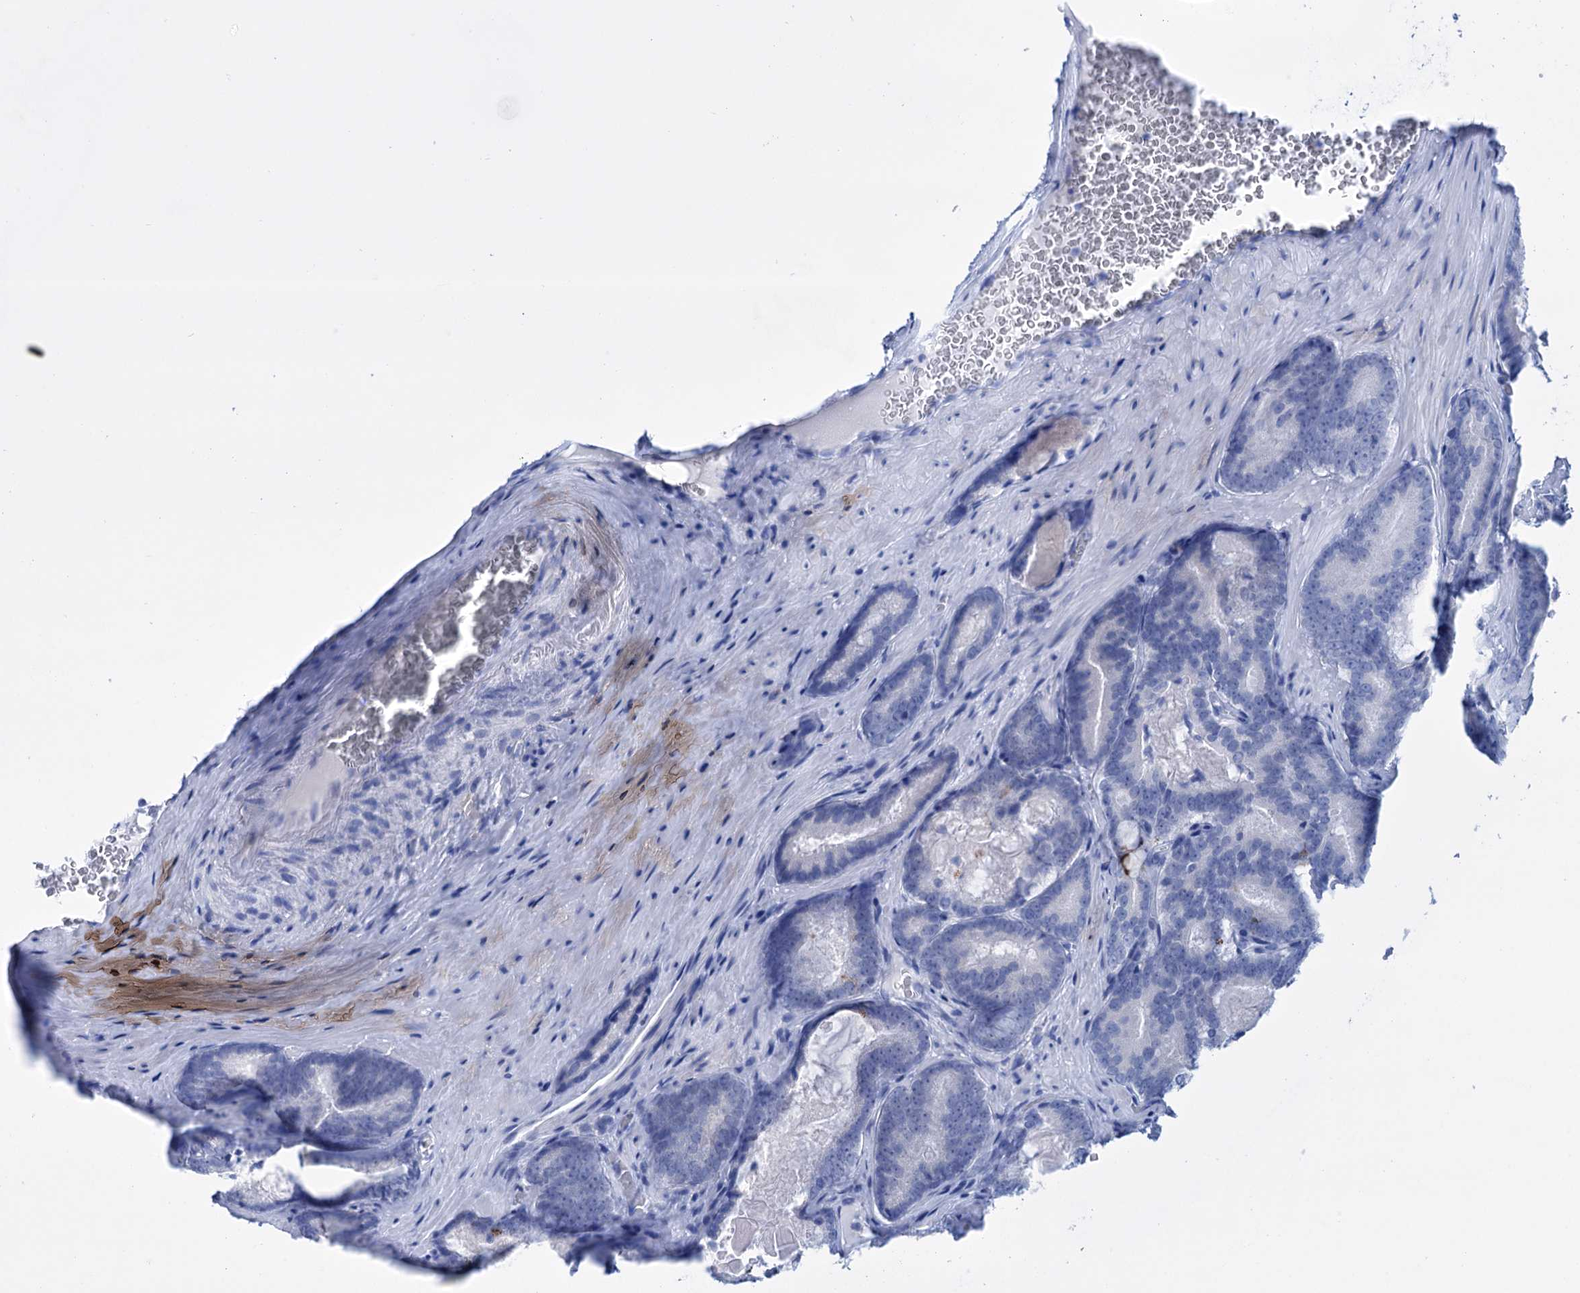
{"staining": {"intensity": "negative", "quantity": "none", "location": "none"}, "tissue": "prostate cancer", "cell_type": "Tumor cells", "image_type": "cancer", "snomed": [{"axis": "morphology", "description": "Adenocarcinoma, High grade"}, {"axis": "topography", "description": "Prostate"}], "caption": "This is an immunohistochemistry (IHC) histopathology image of human prostate cancer. There is no staining in tumor cells.", "gene": "FBXW12", "patient": {"sex": "male", "age": 66}}